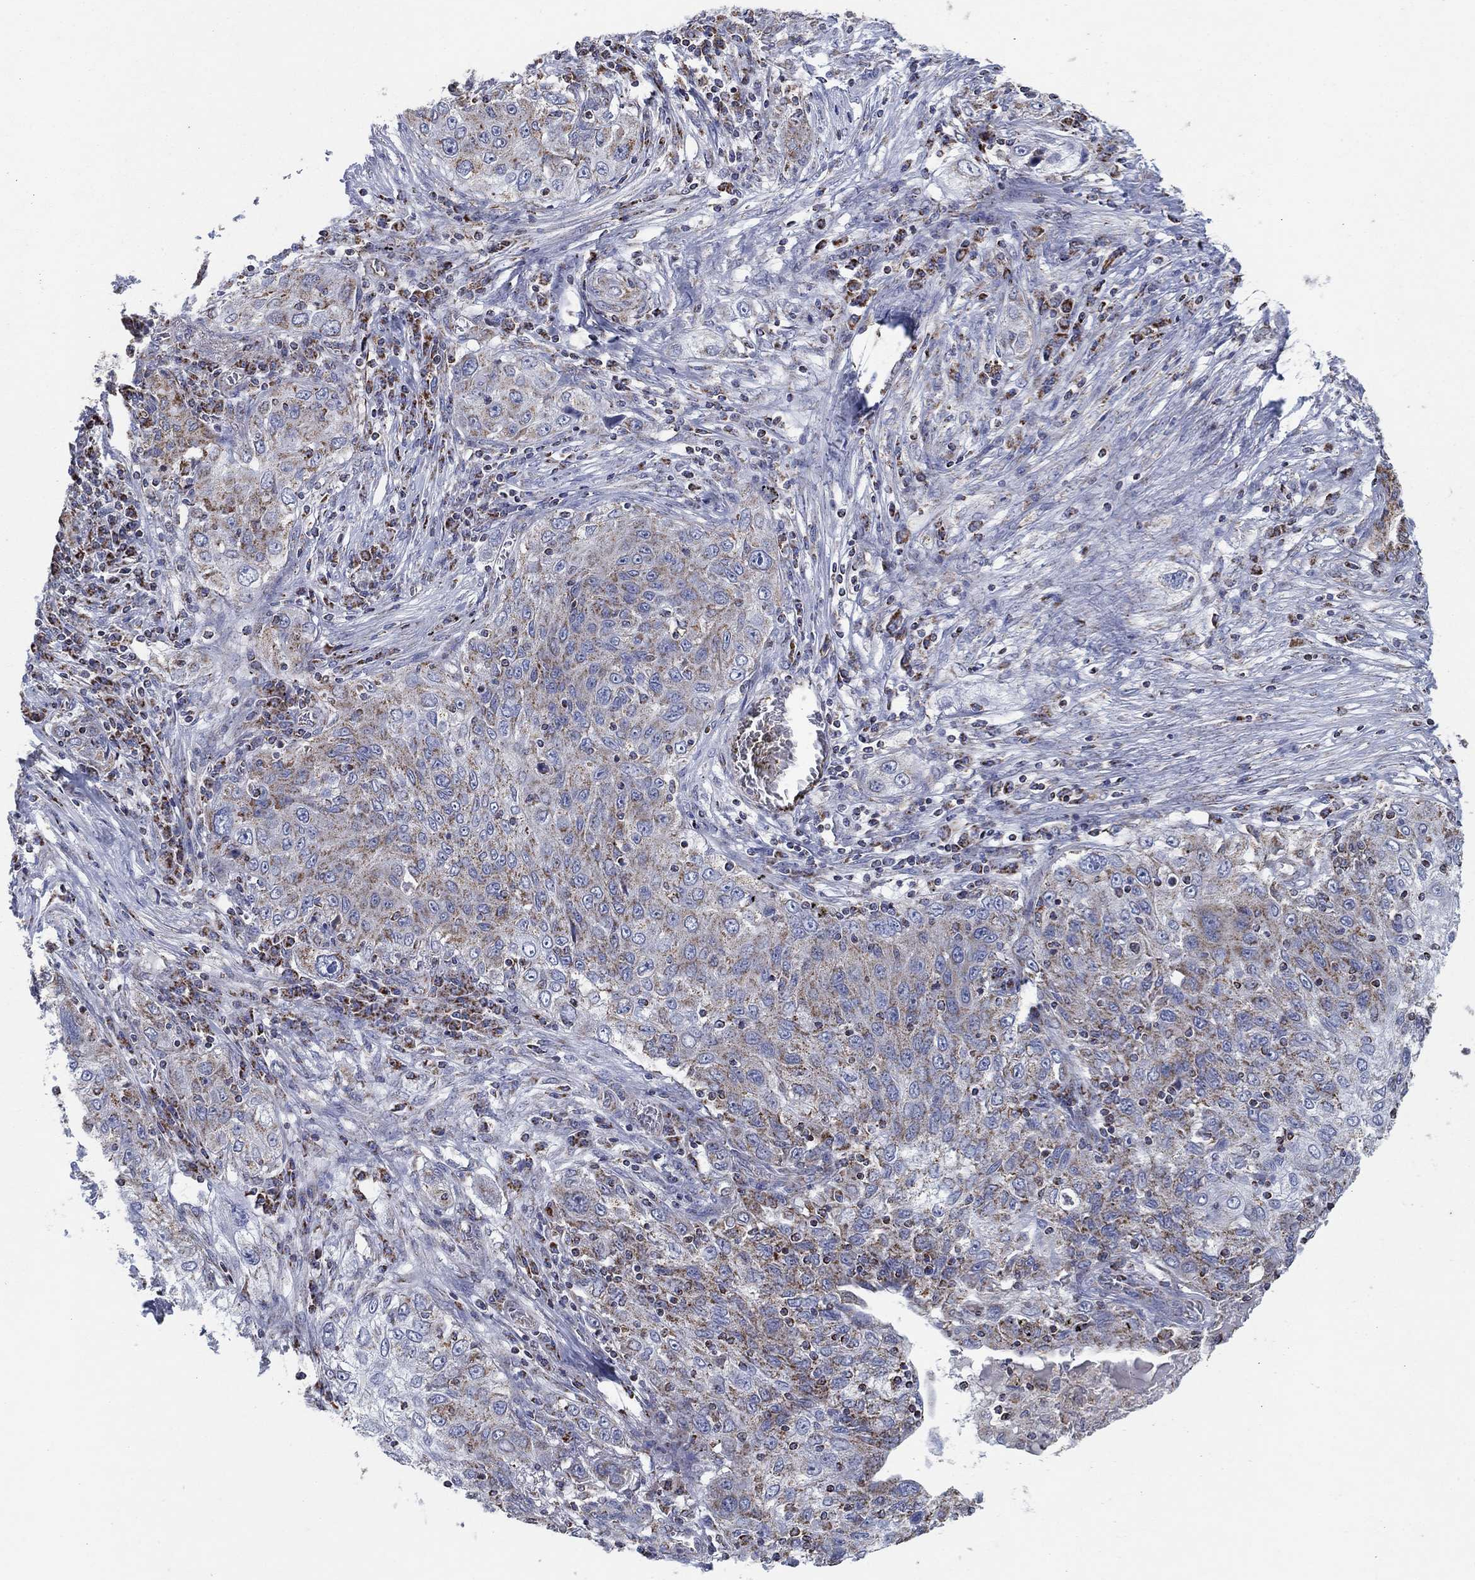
{"staining": {"intensity": "moderate", "quantity": "25%-75%", "location": "cytoplasmic/membranous"}, "tissue": "lung cancer", "cell_type": "Tumor cells", "image_type": "cancer", "snomed": [{"axis": "morphology", "description": "Squamous cell carcinoma, NOS"}, {"axis": "topography", "description": "Lung"}], "caption": "Human lung cancer (squamous cell carcinoma) stained with a protein marker exhibits moderate staining in tumor cells.", "gene": "C9orf85", "patient": {"sex": "female", "age": 69}}